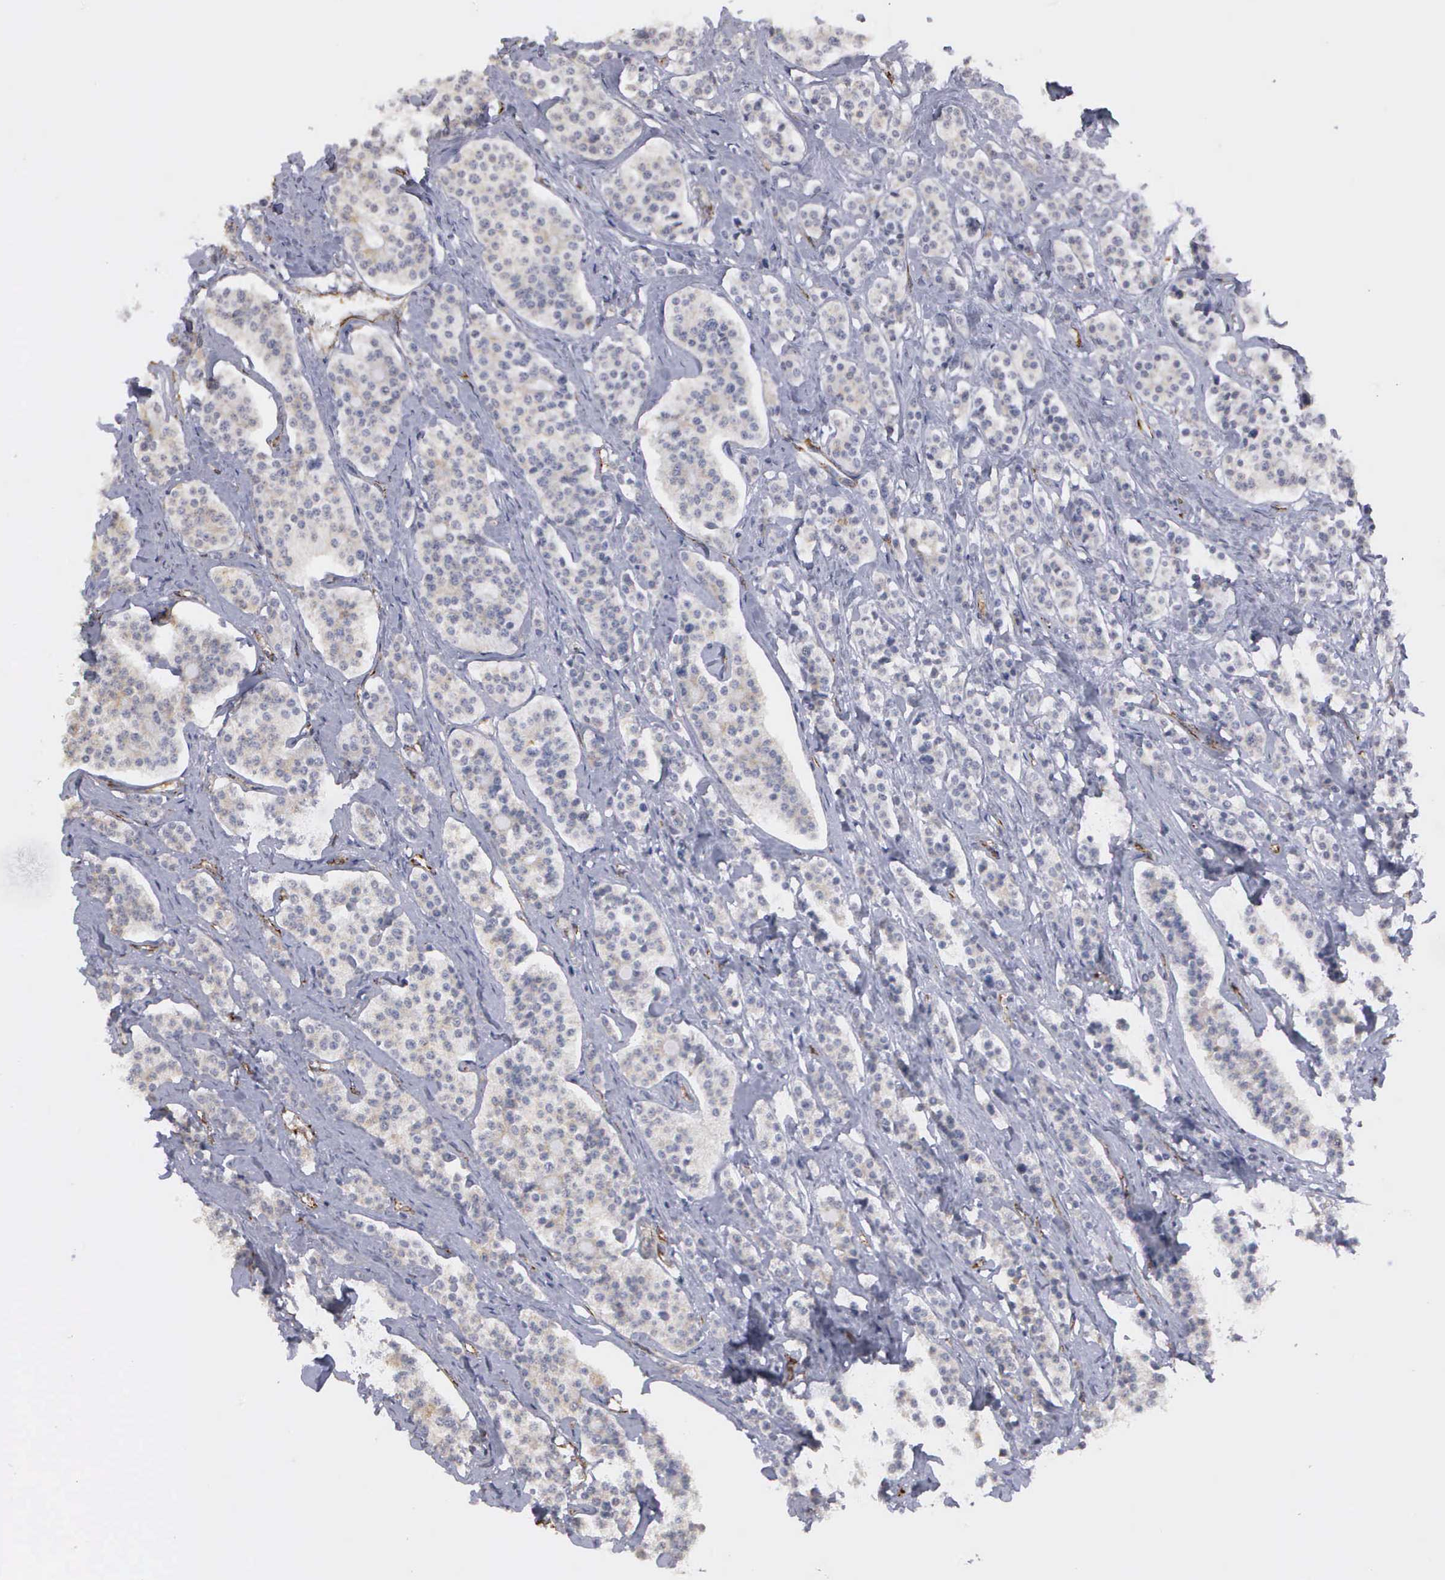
{"staining": {"intensity": "negative", "quantity": "none", "location": "none"}, "tissue": "carcinoid", "cell_type": "Tumor cells", "image_type": "cancer", "snomed": [{"axis": "morphology", "description": "Carcinoid, malignant, NOS"}, {"axis": "topography", "description": "Small intestine"}], "caption": "There is no significant expression in tumor cells of malignant carcinoid. The staining was performed using DAB (3,3'-diaminobenzidine) to visualize the protein expression in brown, while the nuclei were stained in blue with hematoxylin (Magnification: 20x).", "gene": "LIN52", "patient": {"sex": "male", "age": 63}}